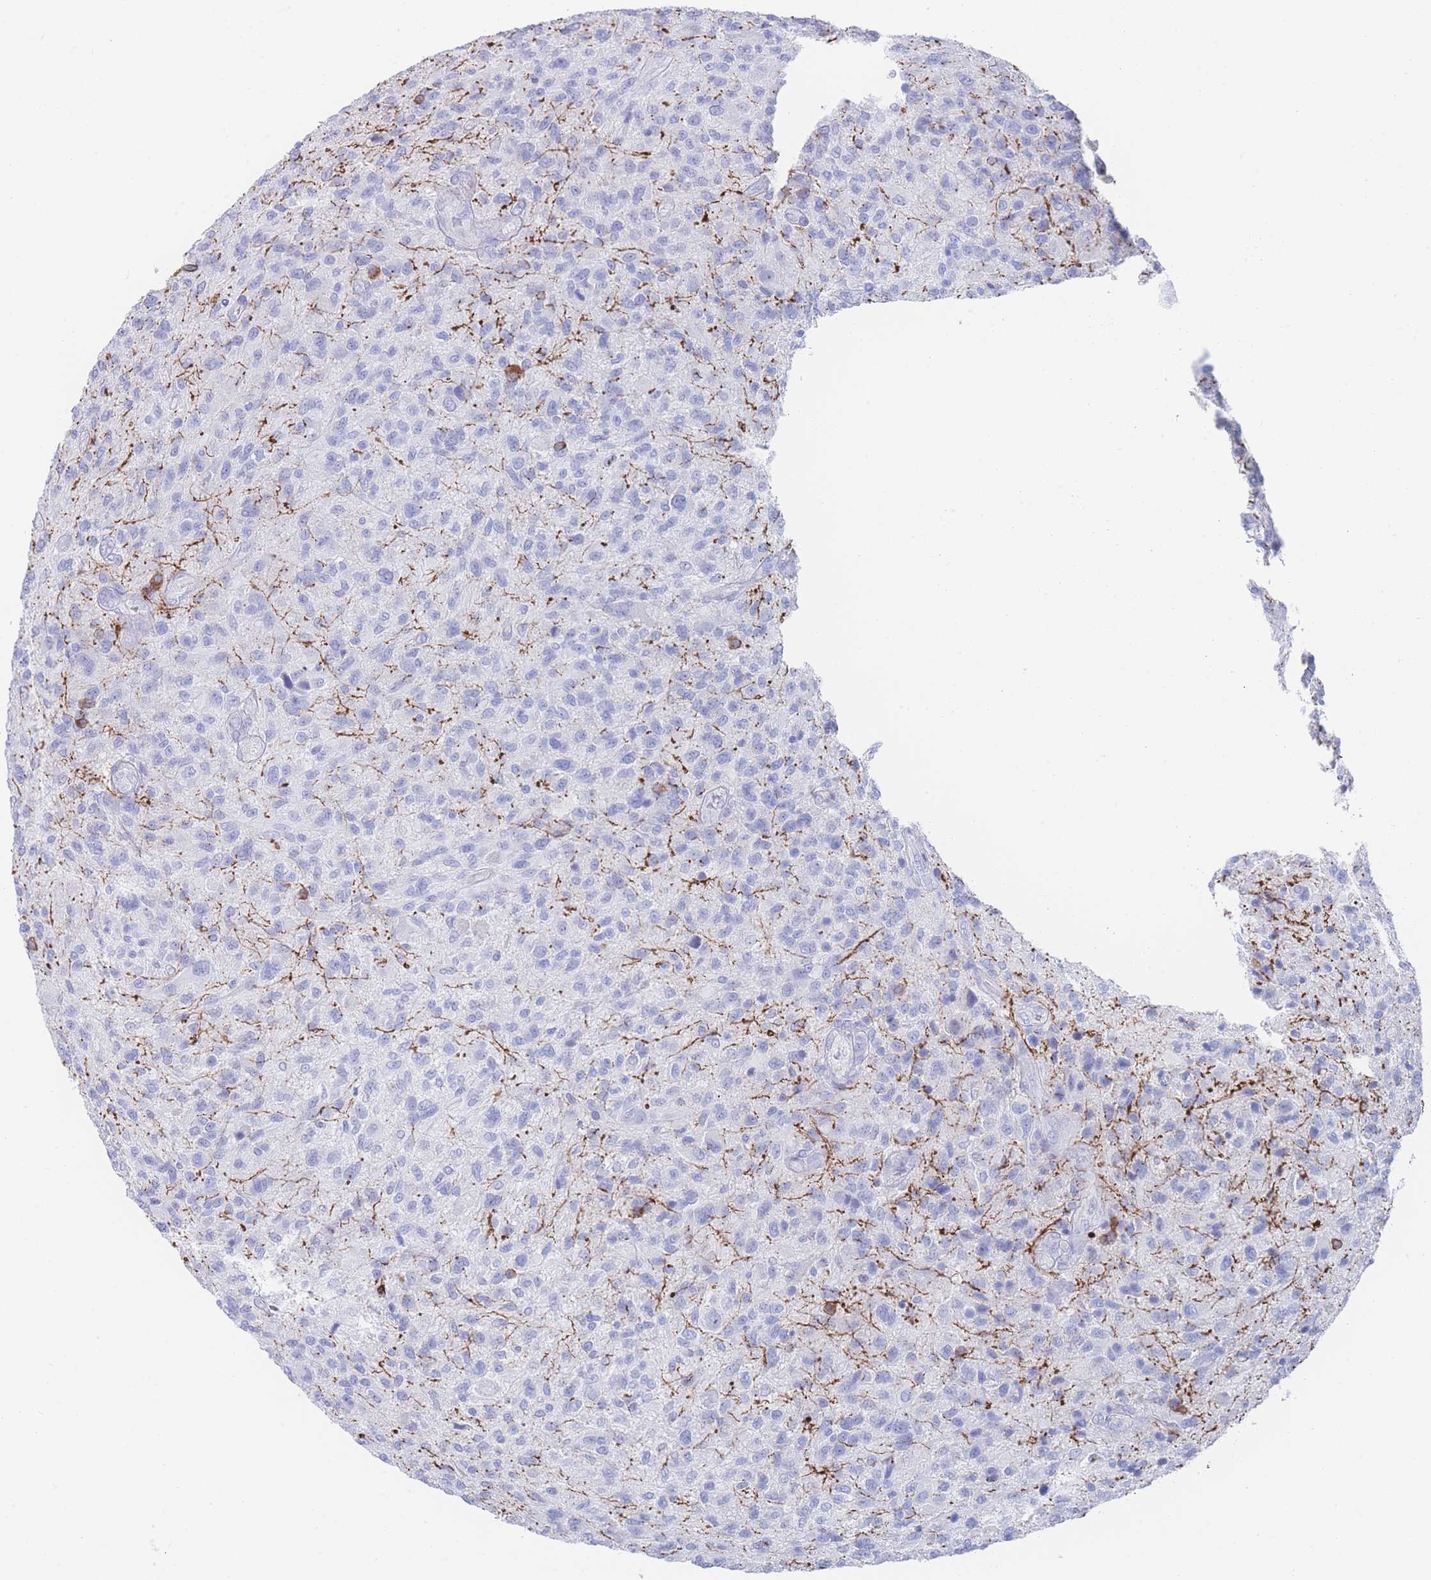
{"staining": {"intensity": "negative", "quantity": "none", "location": "none"}, "tissue": "glioma", "cell_type": "Tumor cells", "image_type": "cancer", "snomed": [{"axis": "morphology", "description": "Glioma, malignant, High grade"}, {"axis": "topography", "description": "Brain"}], "caption": "This is an immunohistochemistry (IHC) photomicrograph of glioma. There is no expression in tumor cells.", "gene": "LRRC37A", "patient": {"sex": "male", "age": 47}}